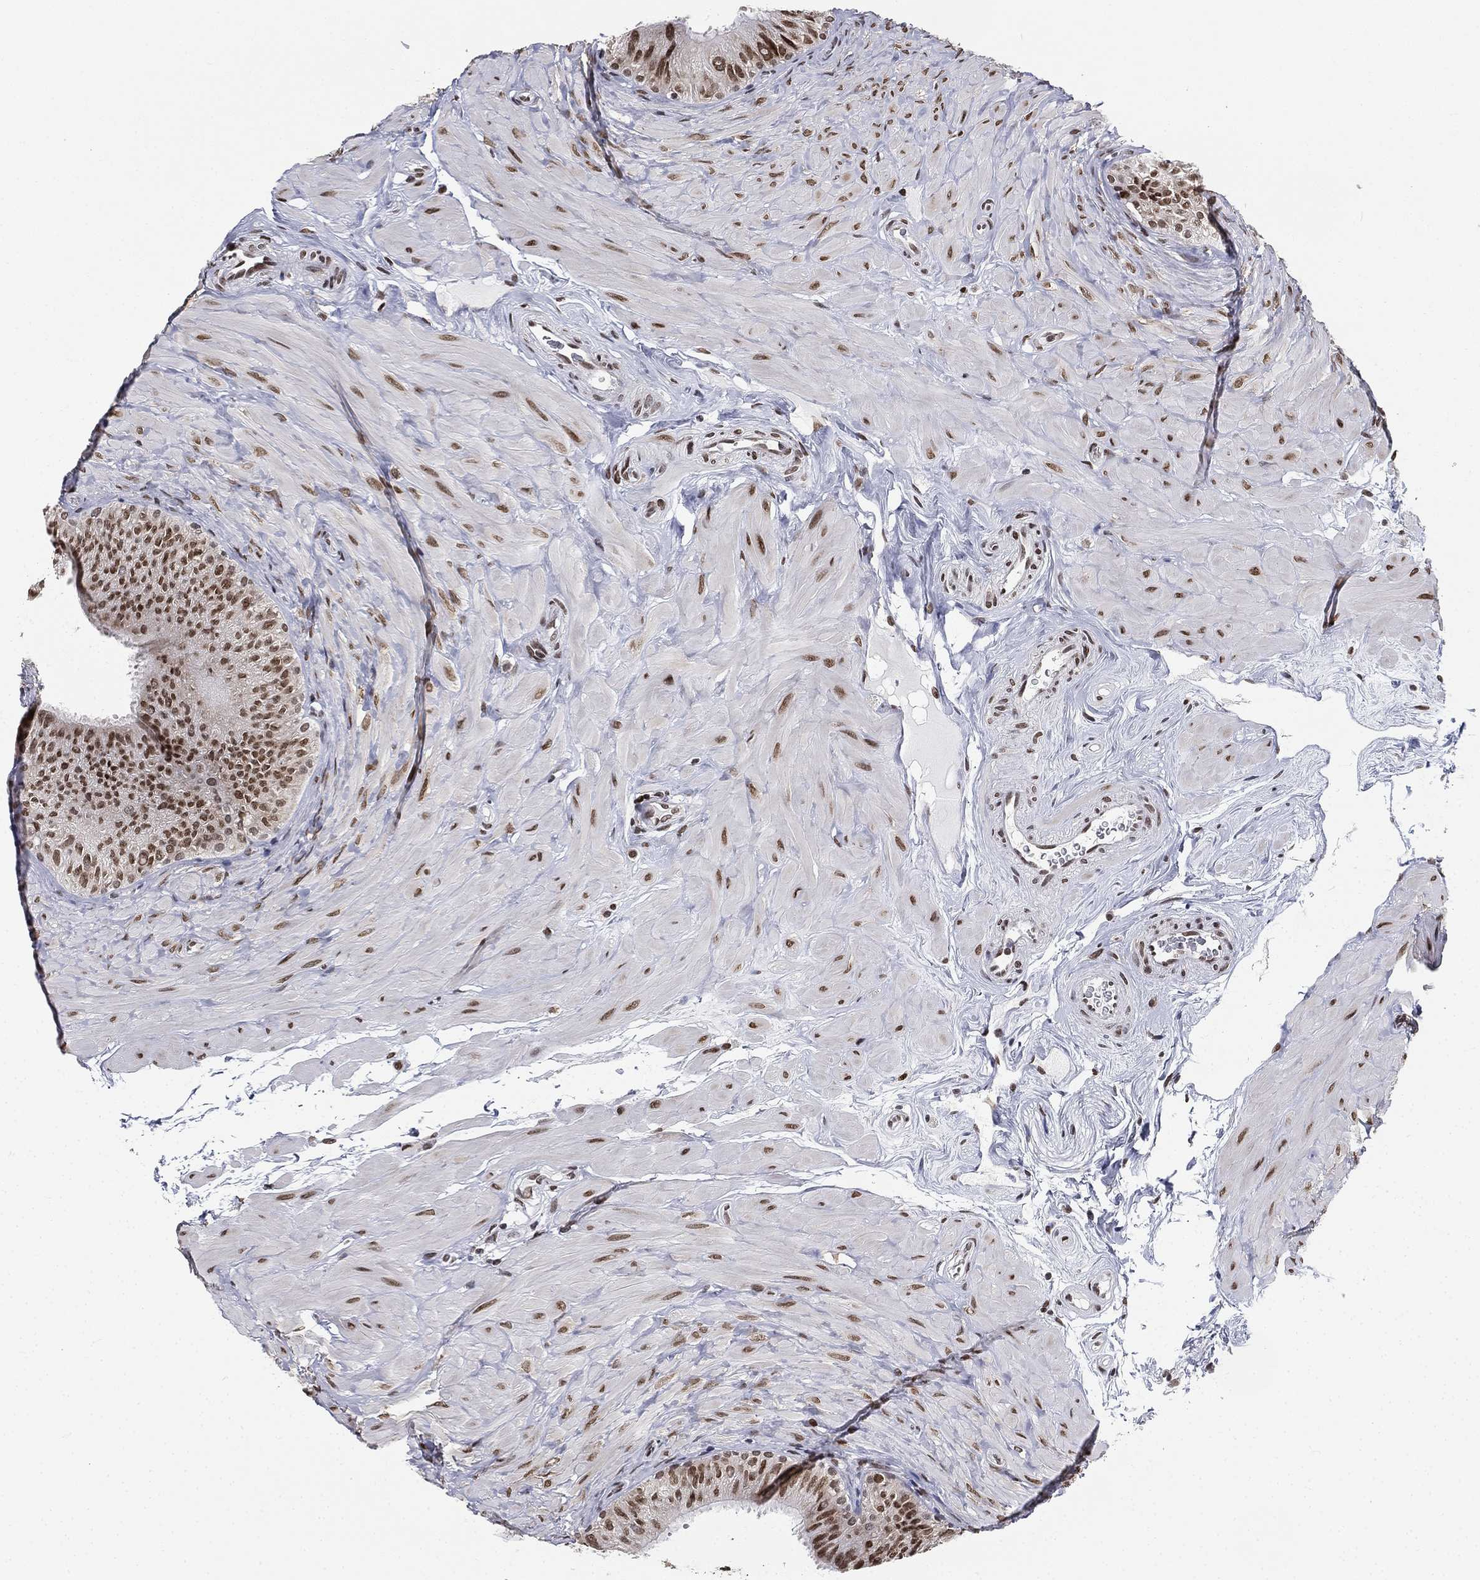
{"staining": {"intensity": "strong", "quantity": "25%-75%", "location": "nuclear"}, "tissue": "epididymis", "cell_type": "Glandular cells", "image_type": "normal", "snomed": [{"axis": "morphology", "description": "Normal tissue, NOS"}, {"axis": "topography", "description": "Epididymis"}], "caption": "Protein staining exhibits strong nuclear expression in approximately 25%-75% of glandular cells in unremarkable epididymis. (IHC, brightfield microscopy, high magnification).", "gene": "FUBP3", "patient": {"sex": "male", "age": 34}}